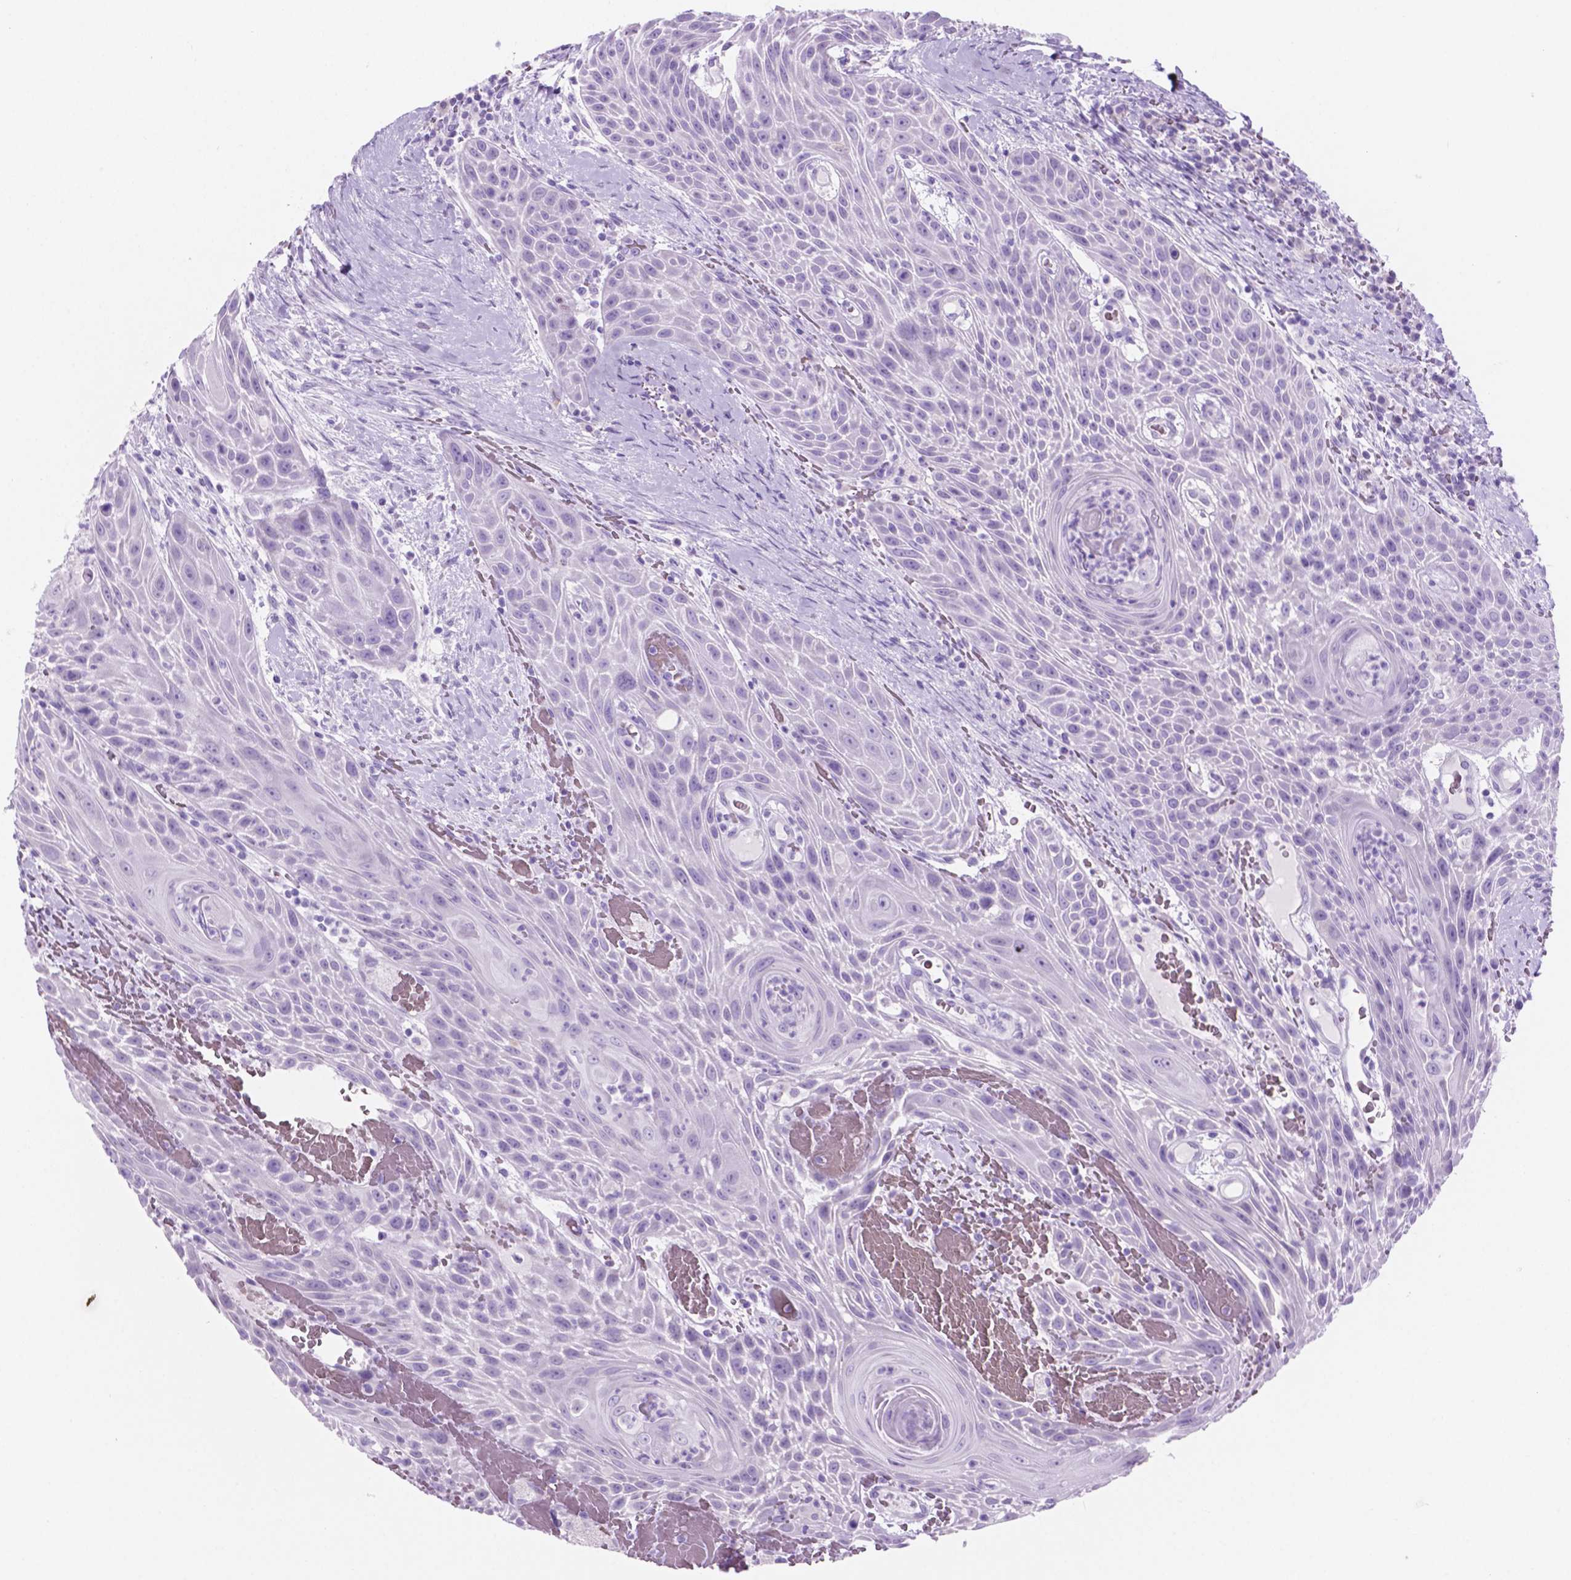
{"staining": {"intensity": "negative", "quantity": "none", "location": "none"}, "tissue": "head and neck cancer", "cell_type": "Tumor cells", "image_type": "cancer", "snomed": [{"axis": "morphology", "description": "Squamous cell carcinoma, NOS"}, {"axis": "topography", "description": "Head-Neck"}], "caption": "Protein analysis of head and neck cancer exhibits no significant expression in tumor cells. (DAB IHC with hematoxylin counter stain).", "gene": "GRIN2B", "patient": {"sex": "male", "age": 69}}